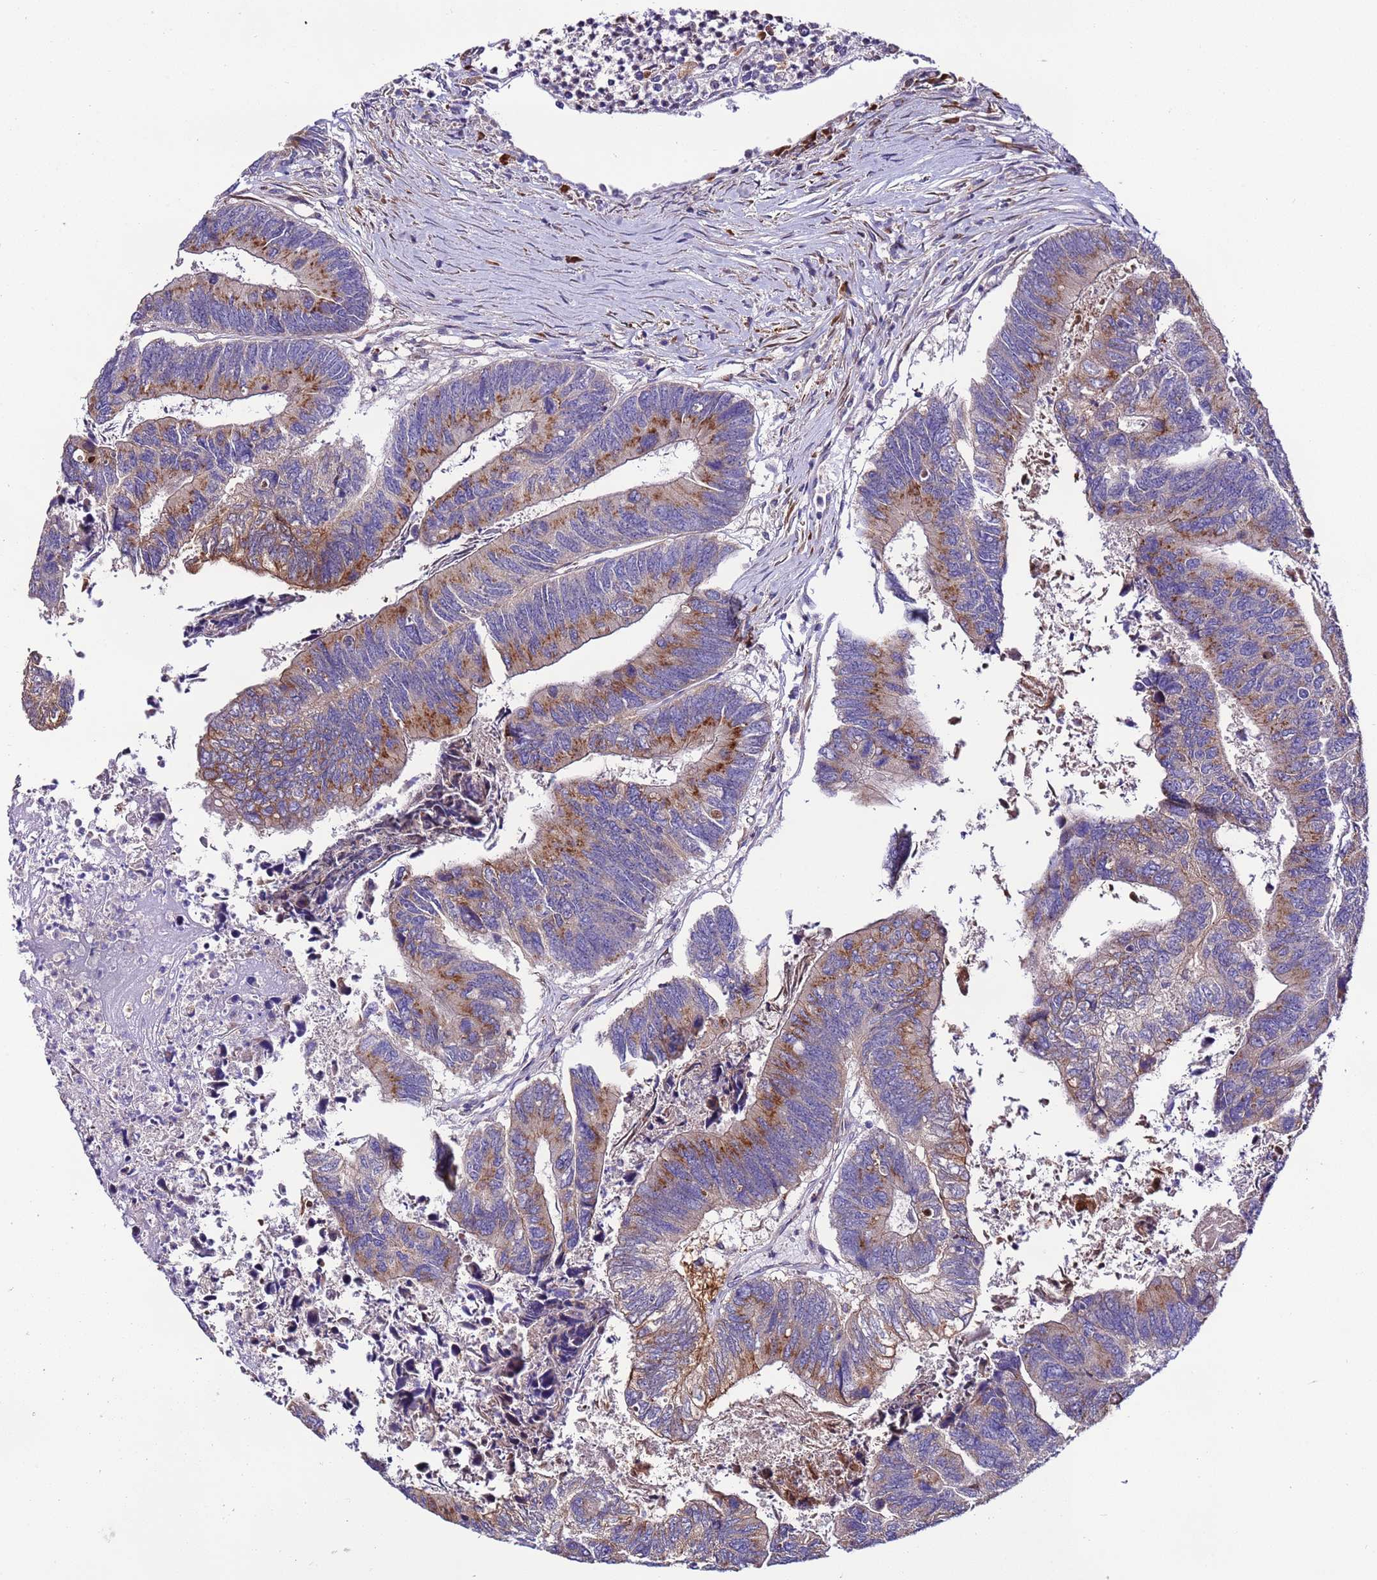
{"staining": {"intensity": "moderate", "quantity": "25%-75%", "location": "cytoplasmic/membranous"}, "tissue": "colorectal cancer", "cell_type": "Tumor cells", "image_type": "cancer", "snomed": [{"axis": "morphology", "description": "Adenocarcinoma, NOS"}, {"axis": "topography", "description": "Colon"}], "caption": "This histopathology image reveals immunohistochemistry staining of adenocarcinoma (colorectal), with medium moderate cytoplasmic/membranous staining in about 25%-75% of tumor cells.", "gene": "SPCS1", "patient": {"sex": "female", "age": 67}}